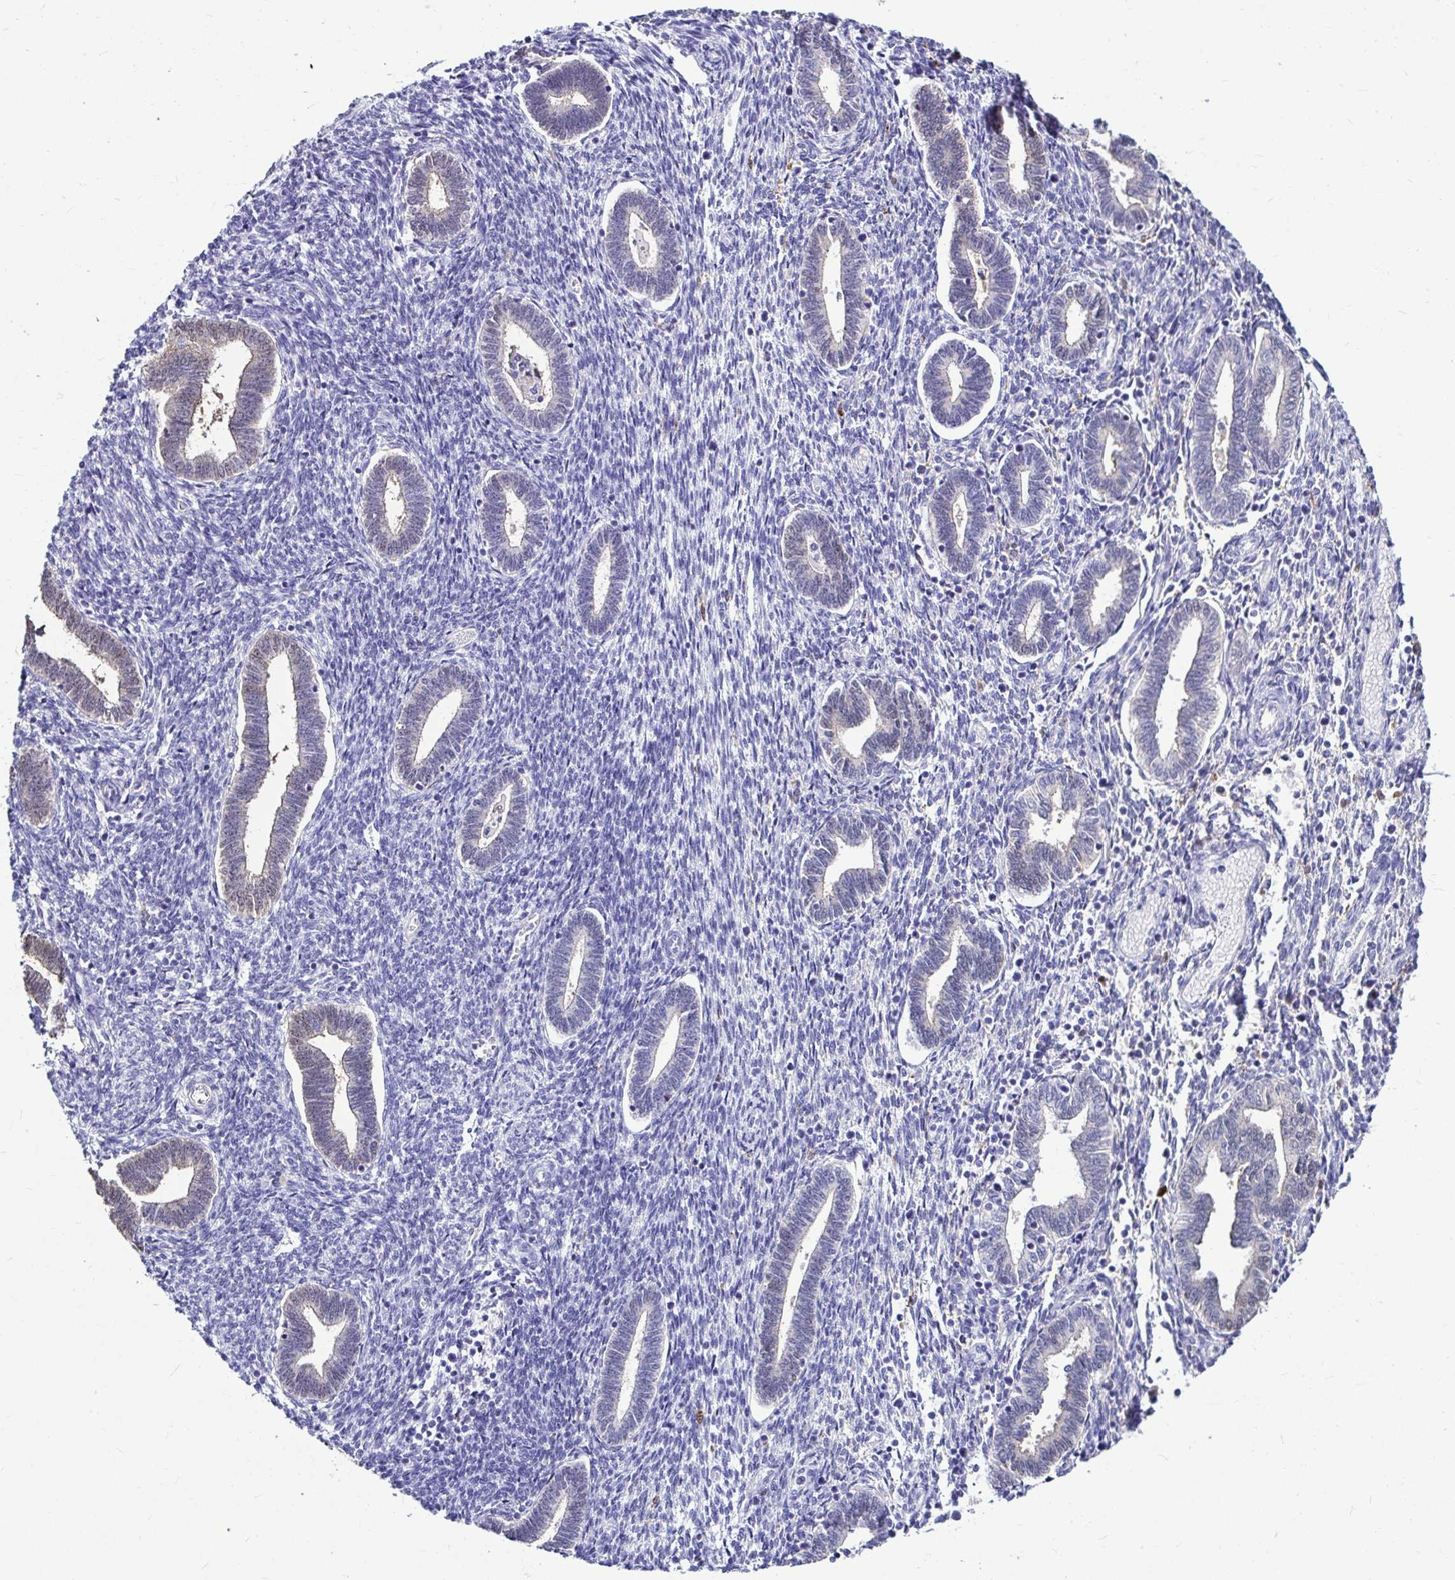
{"staining": {"intensity": "negative", "quantity": "none", "location": "none"}, "tissue": "endometrium", "cell_type": "Cells in endometrial stroma", "image_type": "normal", "snomed": [{"axis": "morphology", "description": "Normal tissue, NOS"}, {"axis": "topography", "description": "Endometrium"}], "caption": "The IHC image has no significant positivity in cells in endometrial stroma of endometrium. (Brightfield microscopy of DAB (3,3'-diaminobenzidine) IHC at high magnification).", "gene": "IDH1", "patient": {"sex": "female", "age": 42}}